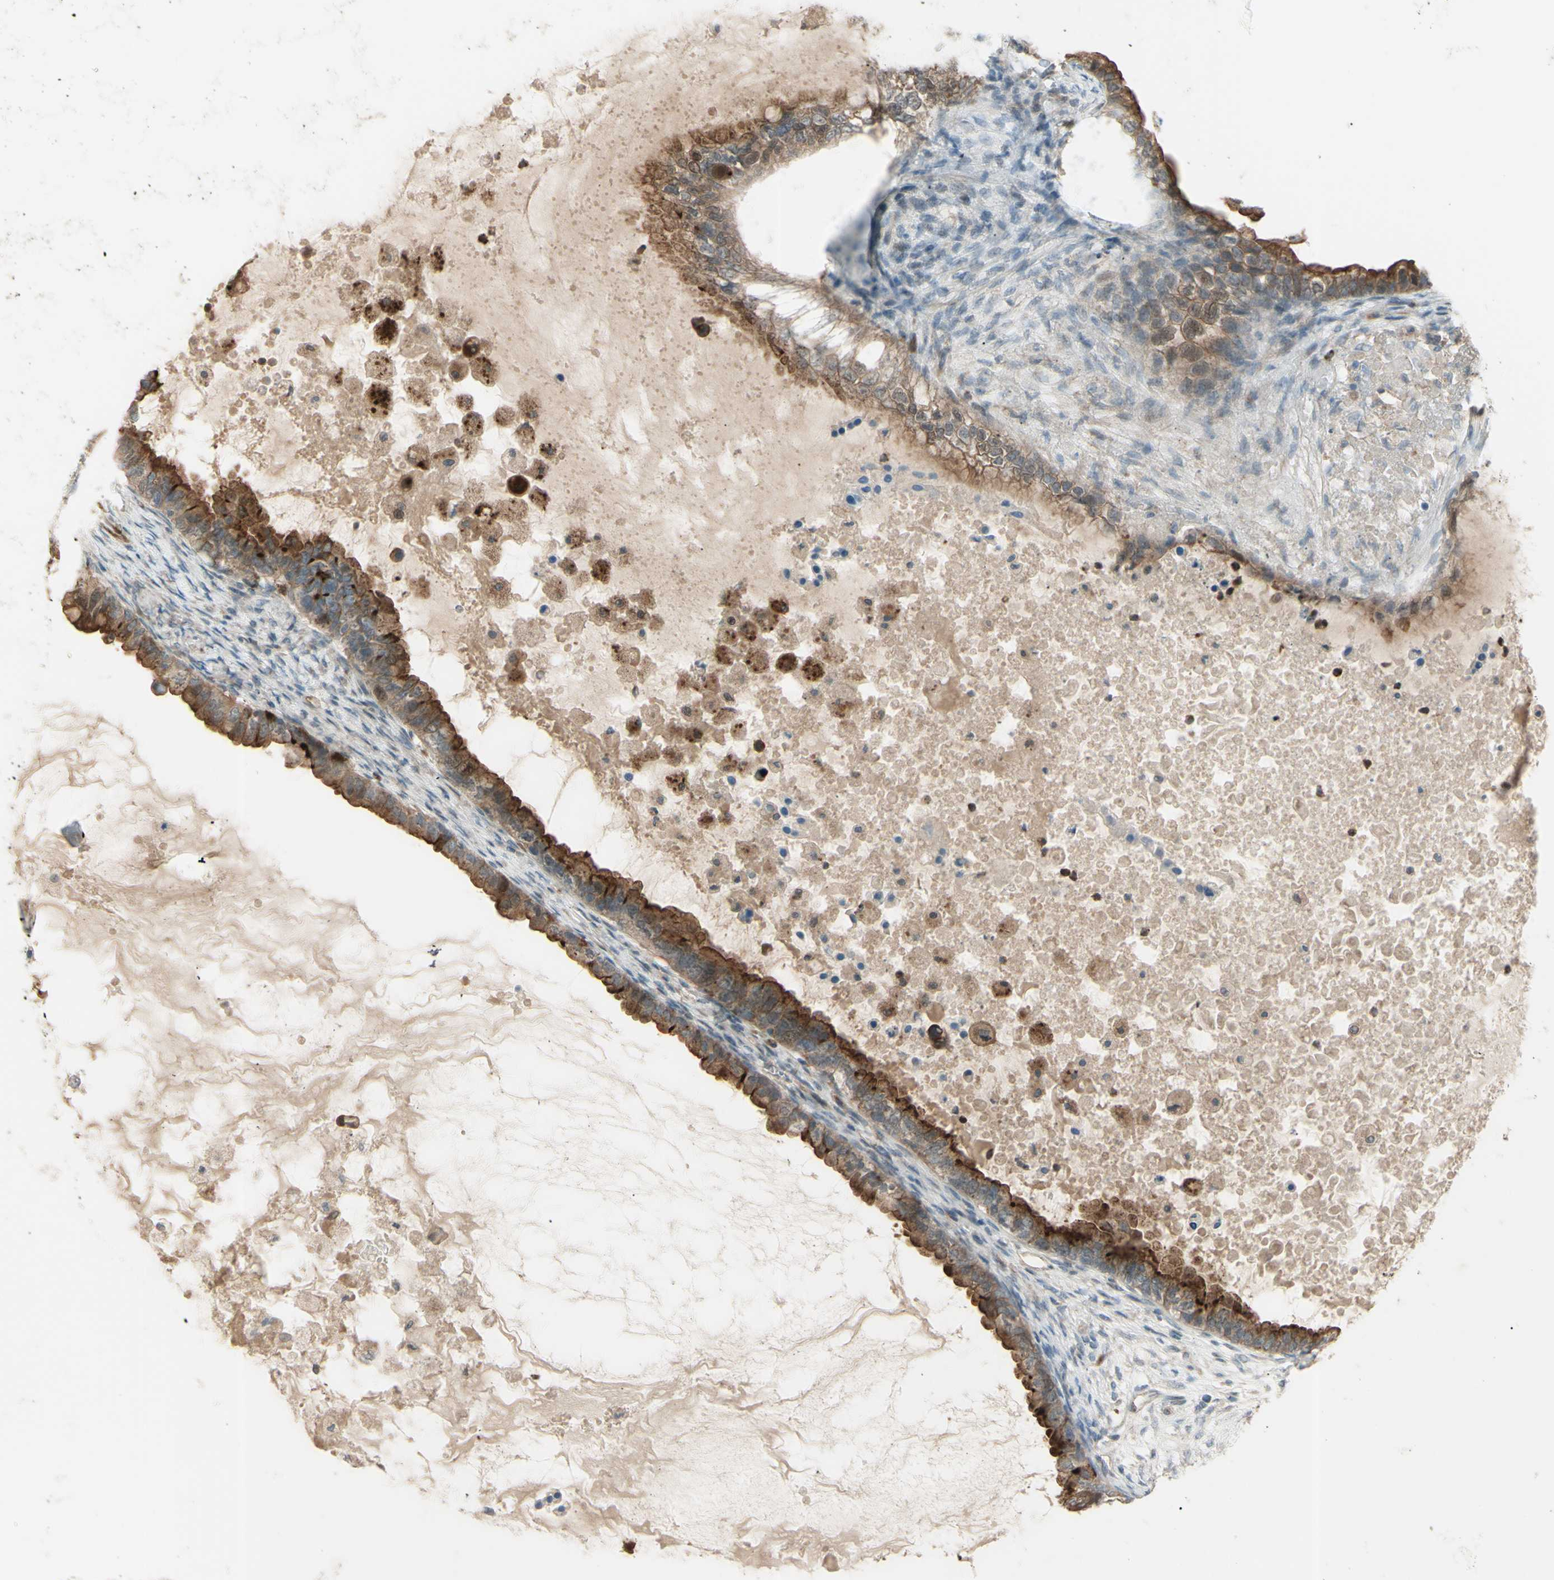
{"staining": {"intensity": "strong", "quantity": ">75%", "location": "cytoplasmic/membranous"}, "tissue": "ovarian cancer", "cell_type": "Tumor cells", "image_type": "cancer", "snomed": [{"axis": "morphology", "description": "Cystadenocarcinoma, mucinous, NOS"}, {"axis": "topography", "description": "Ovary"}], "caption": "Ovarian cancer (mucinous cystadenocarcinoma) stained with a protein marker exhibits strong staining in tumor cells.", "gene": "LMTK2", "patient": {"sex": "female", "age": 80}}